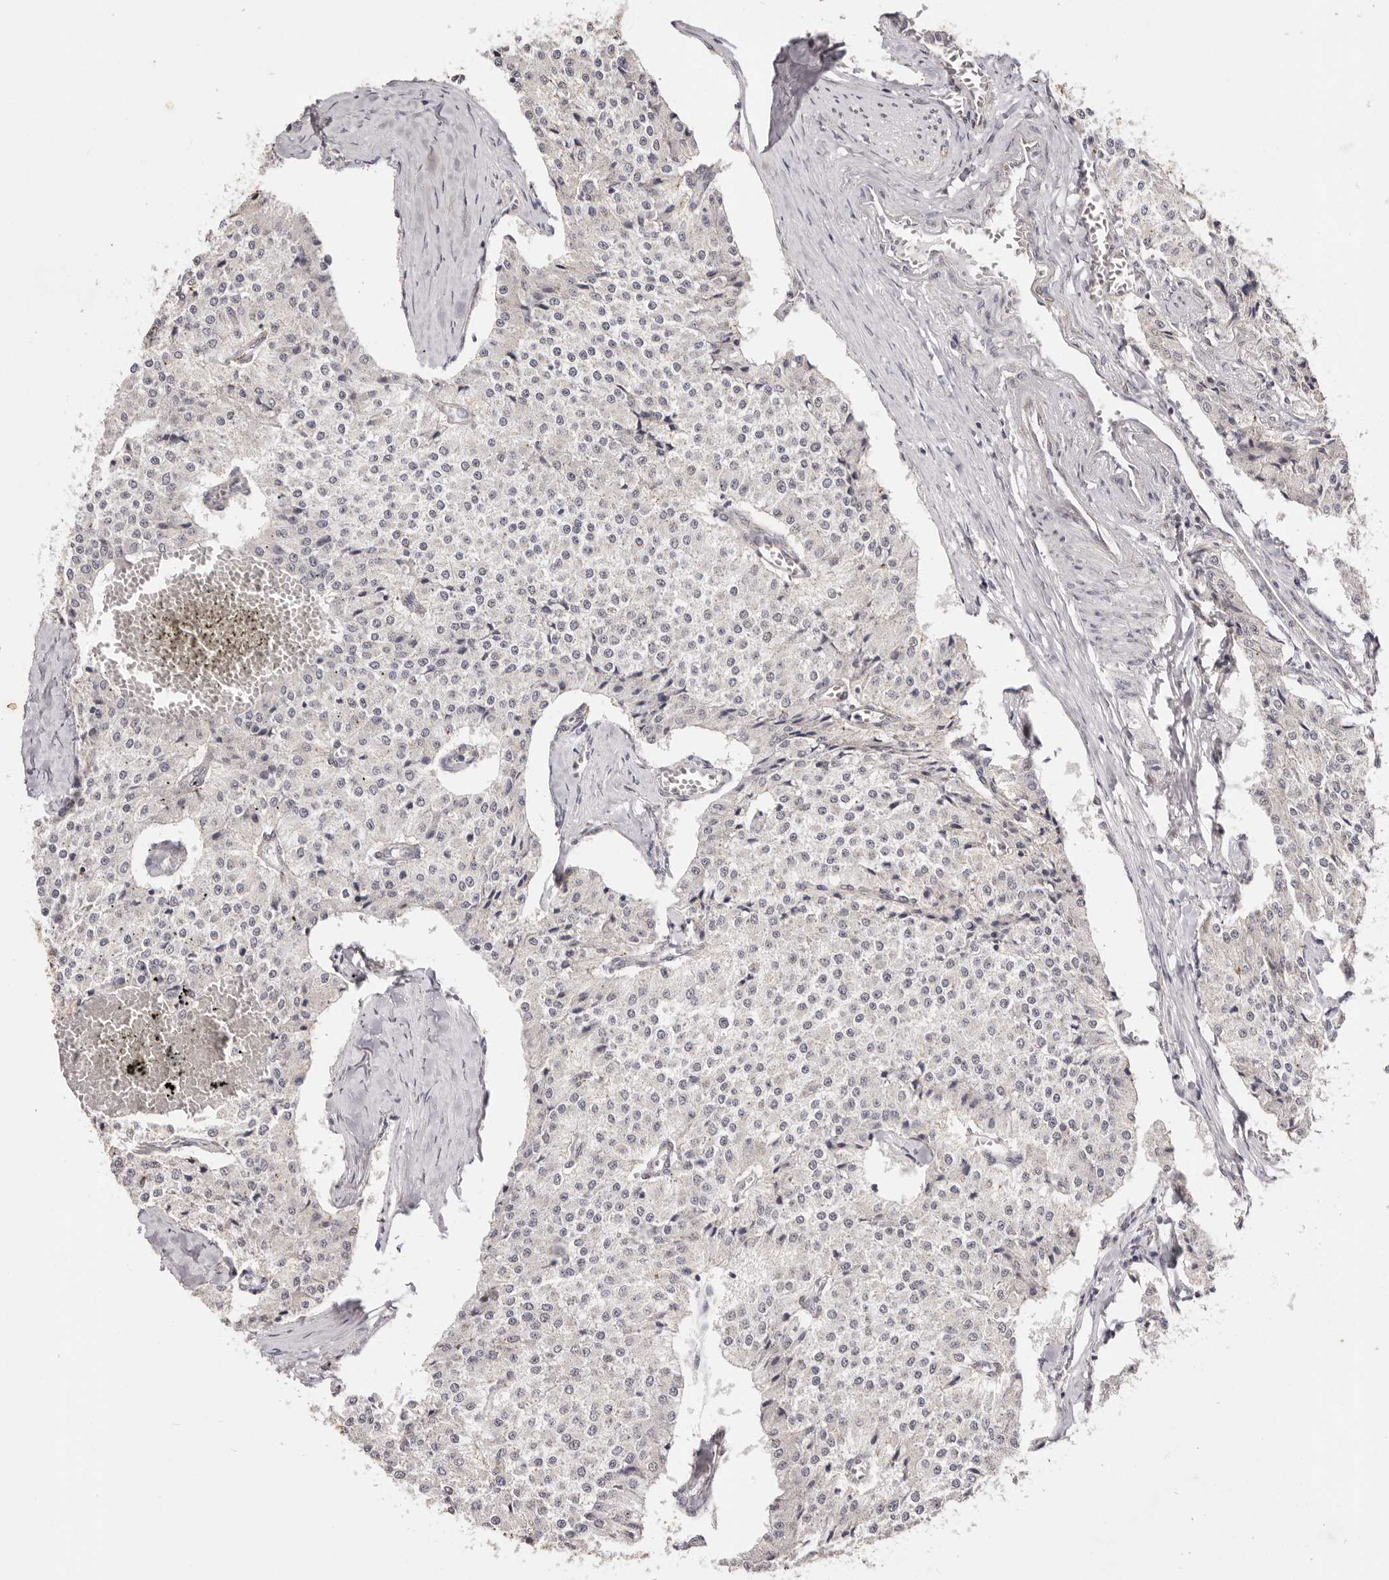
{"staining": {"intensity": "negative", "quantity": "none", "location": "none"}, "tissue": "carcinoid", "cell_type": "Tumor cells", "image_type": "cancer", "snomed": [{"axis": "morphology", "description": "Carcinoid, malignant, NOS"}, {"axis": "topography", "description": "Colon"}], "caption": "DAB (3,3'-diaminobenzidine) immunohistochemical staining of human carcinoid demonstrates no significant staining in tumor cells.", "gene": "RPS6KA5", "patient": {"sex": "female", "age": 52}}